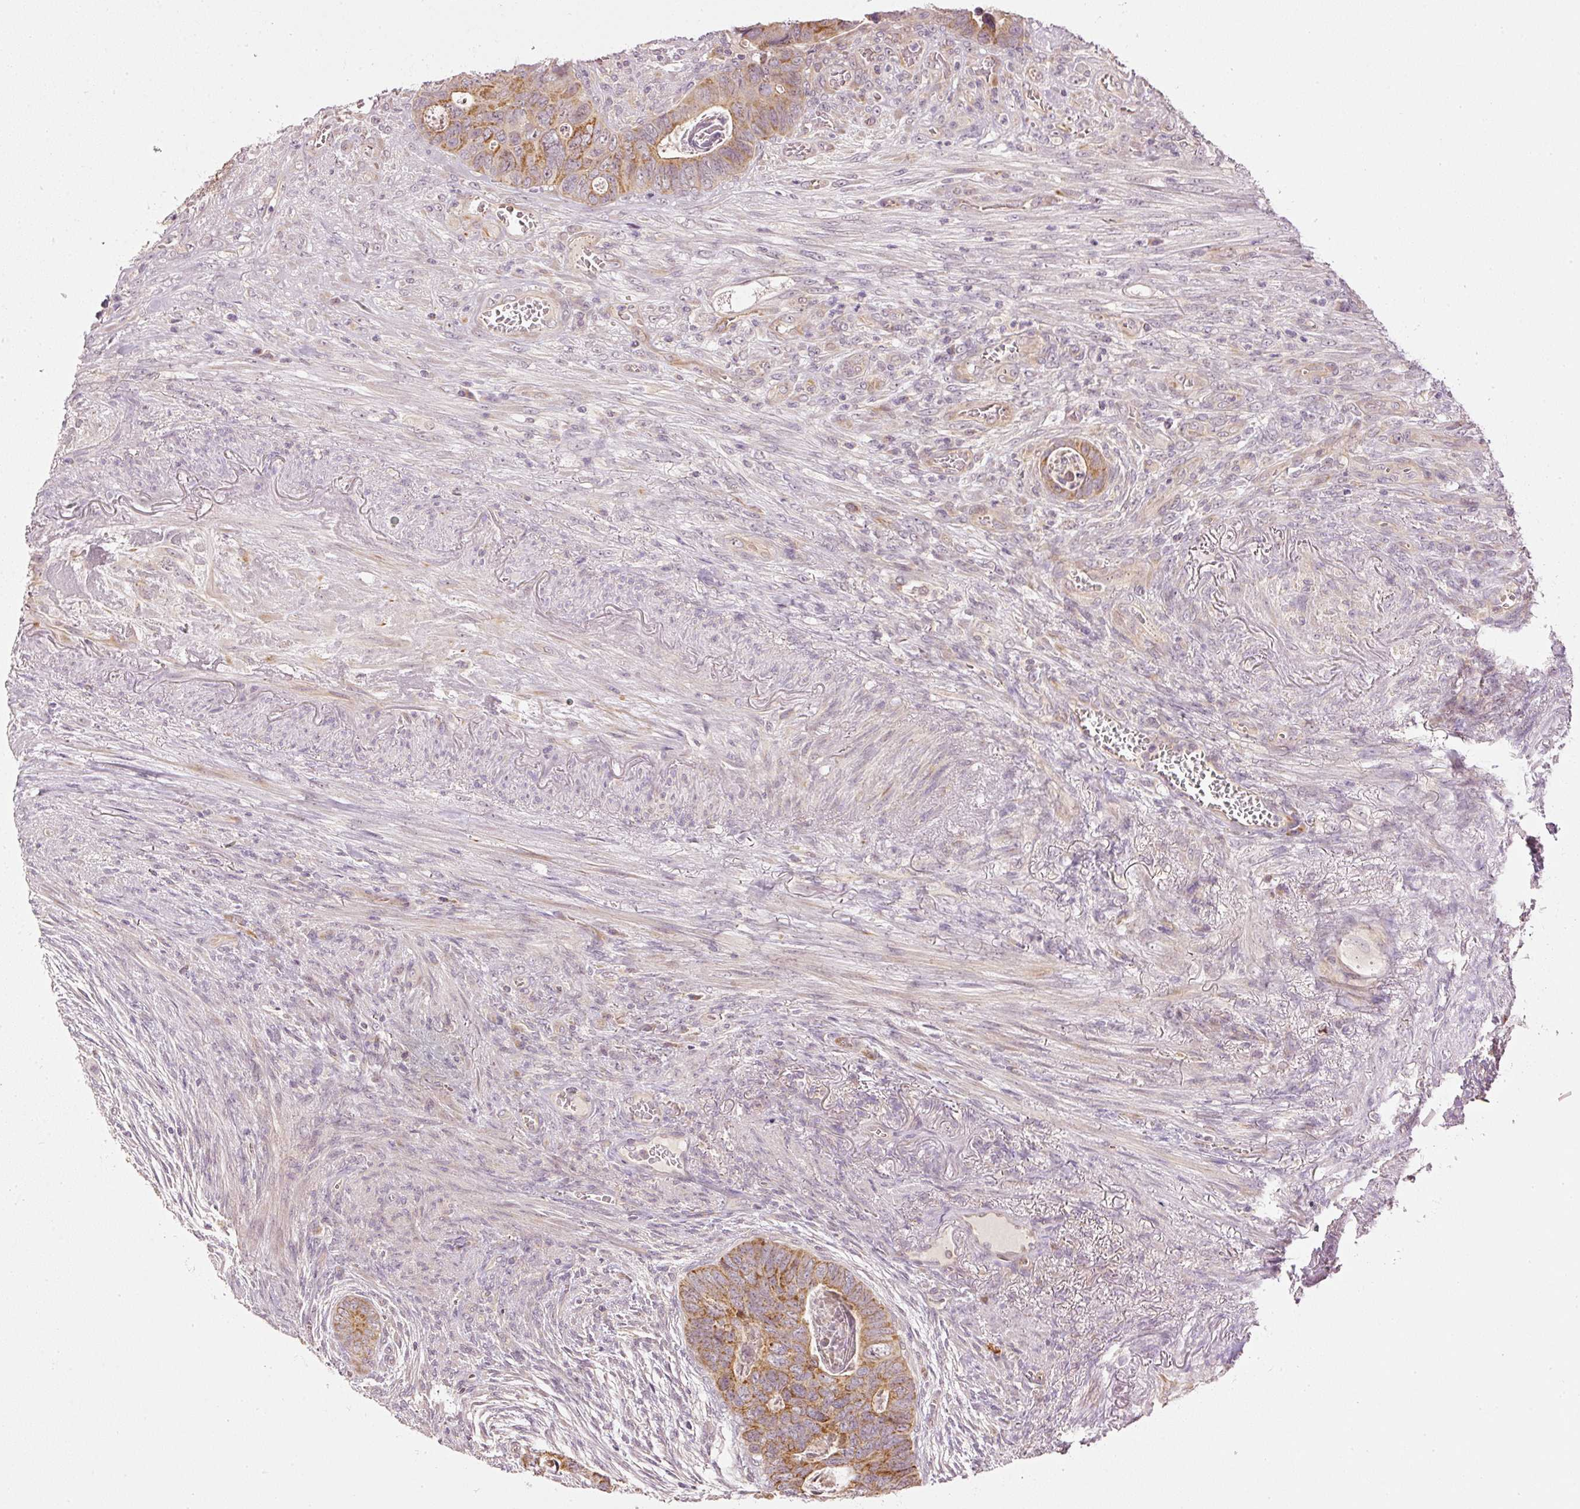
{"staining": {"intensity": "moderate", "quantity": "25%-75%", "location": "cytoplasmic/membranous"}, "tissue": "colorectal cancer", "cell_type": "Tumor cells", "image_type": "cancer", "snomed": [{"axis": "morphology", "description": "Adenocarcinoma, NOS"}, {"axis": "topography", "description": "Rectum"}], "caption": "Immunohistochemical staining of human colorectal cancer (adenocarcinoma) displays moderate cytoplasmic/membranous protein staining in approximately 25%-75% of tumor cells. The staining is performed using DAB brown chromogen to label protein expression. The nuclei are counter-stained blue using hematoxylin.", "gene": "CDC20B", "patient": {"sex": "female", "age": 78}}